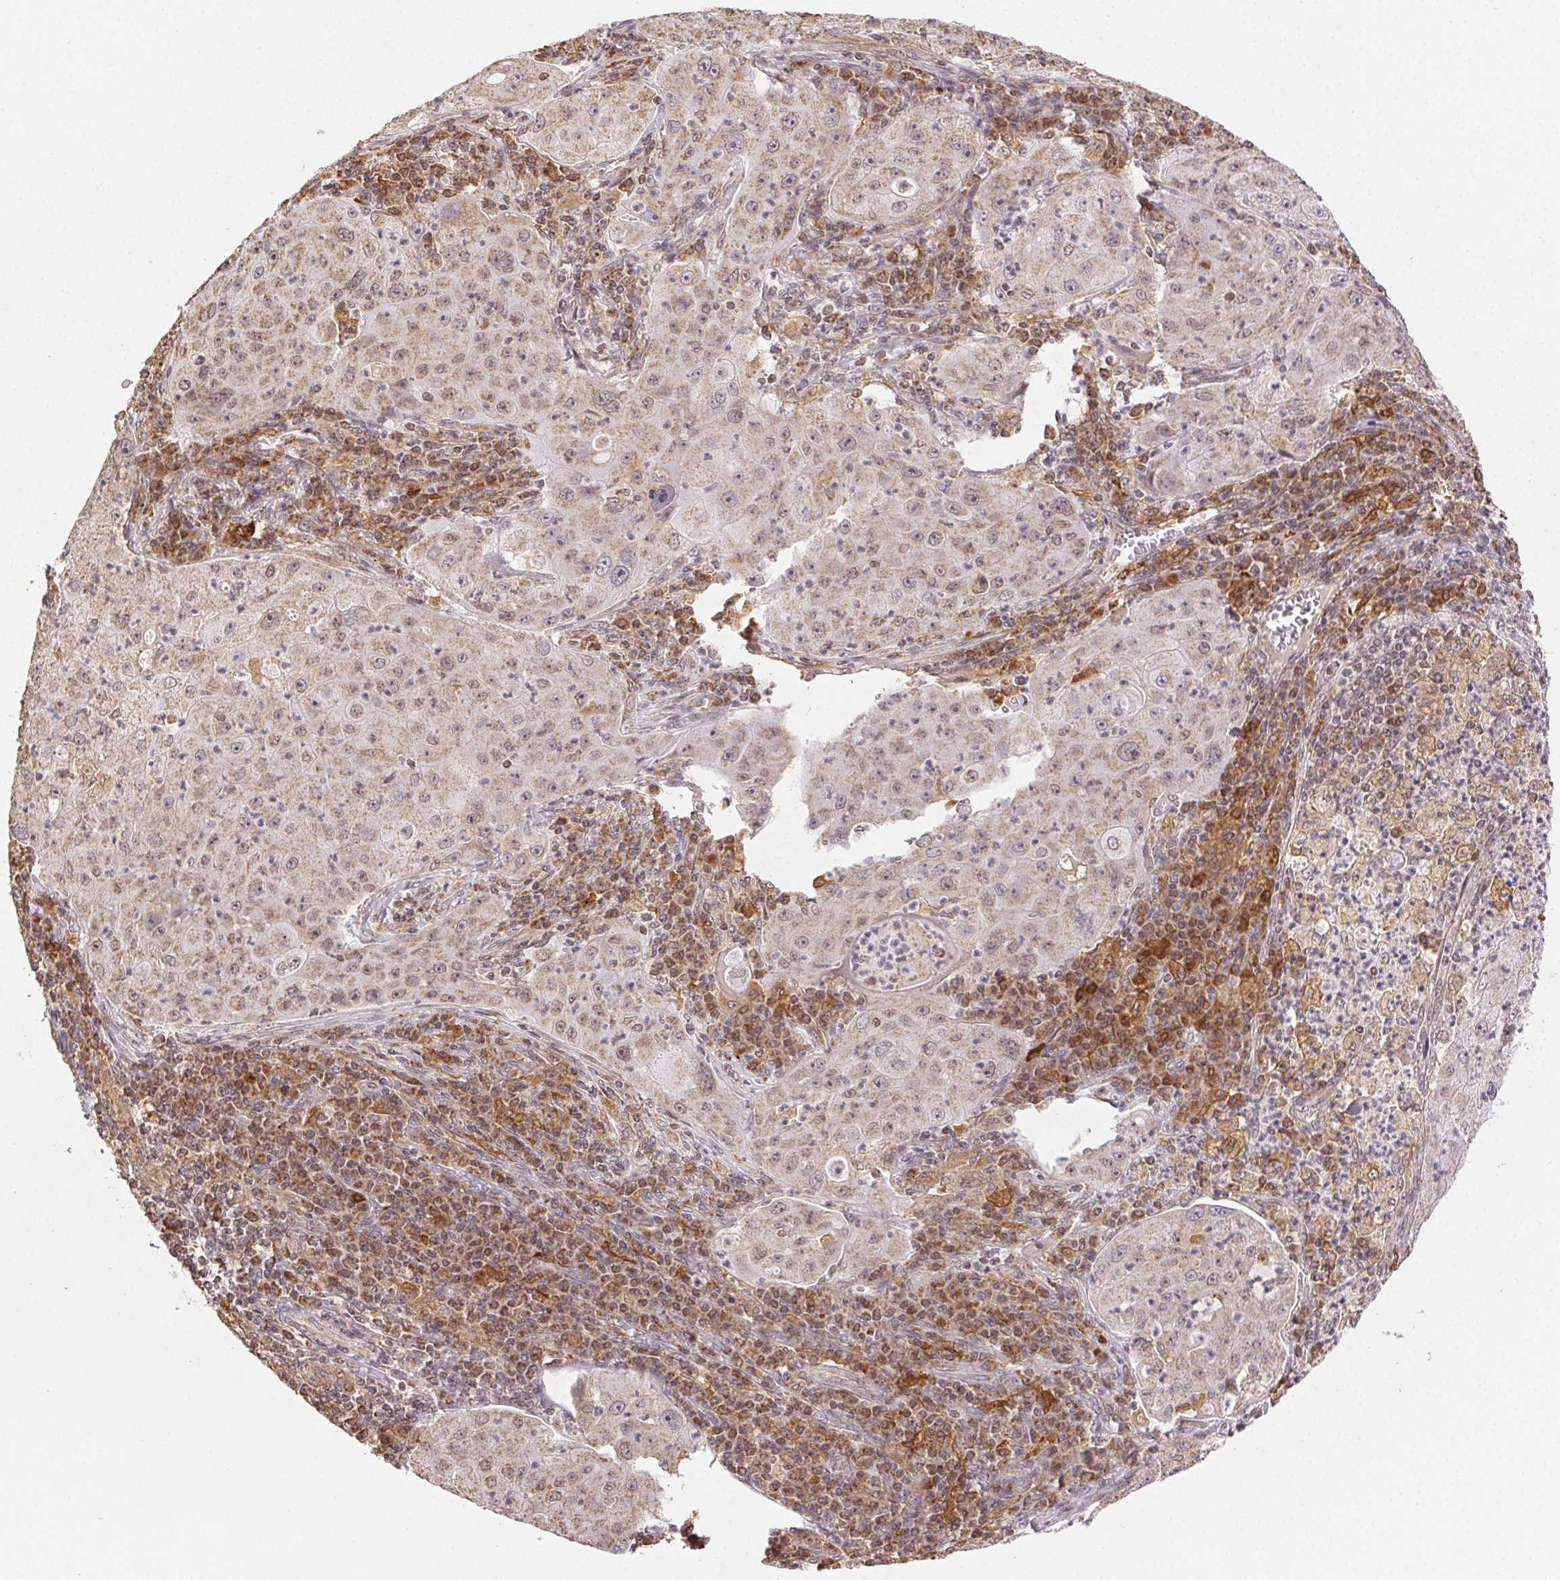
{"staining": {"intensity": "weak", "quantity": "25%-75%", "location": "cytoplasmic/membranous"}, "tissue": "lung cancer", "cell_type": "Tumor cells", "image_type": "cancer", "snomed": [{"axis": "morphology", "description": "Squamous cell carcinoma, NOS"}, {"axis": "topography", "description": "Lung"}], "caption": "Lung cancer (squamous cell carcinoma) tissue reveals weak cytoplasmic/membranous expression in about 25%-75% of tumor cells", "gene": "PIWIL4", "patient": {"sex": "female", "age": 59}}